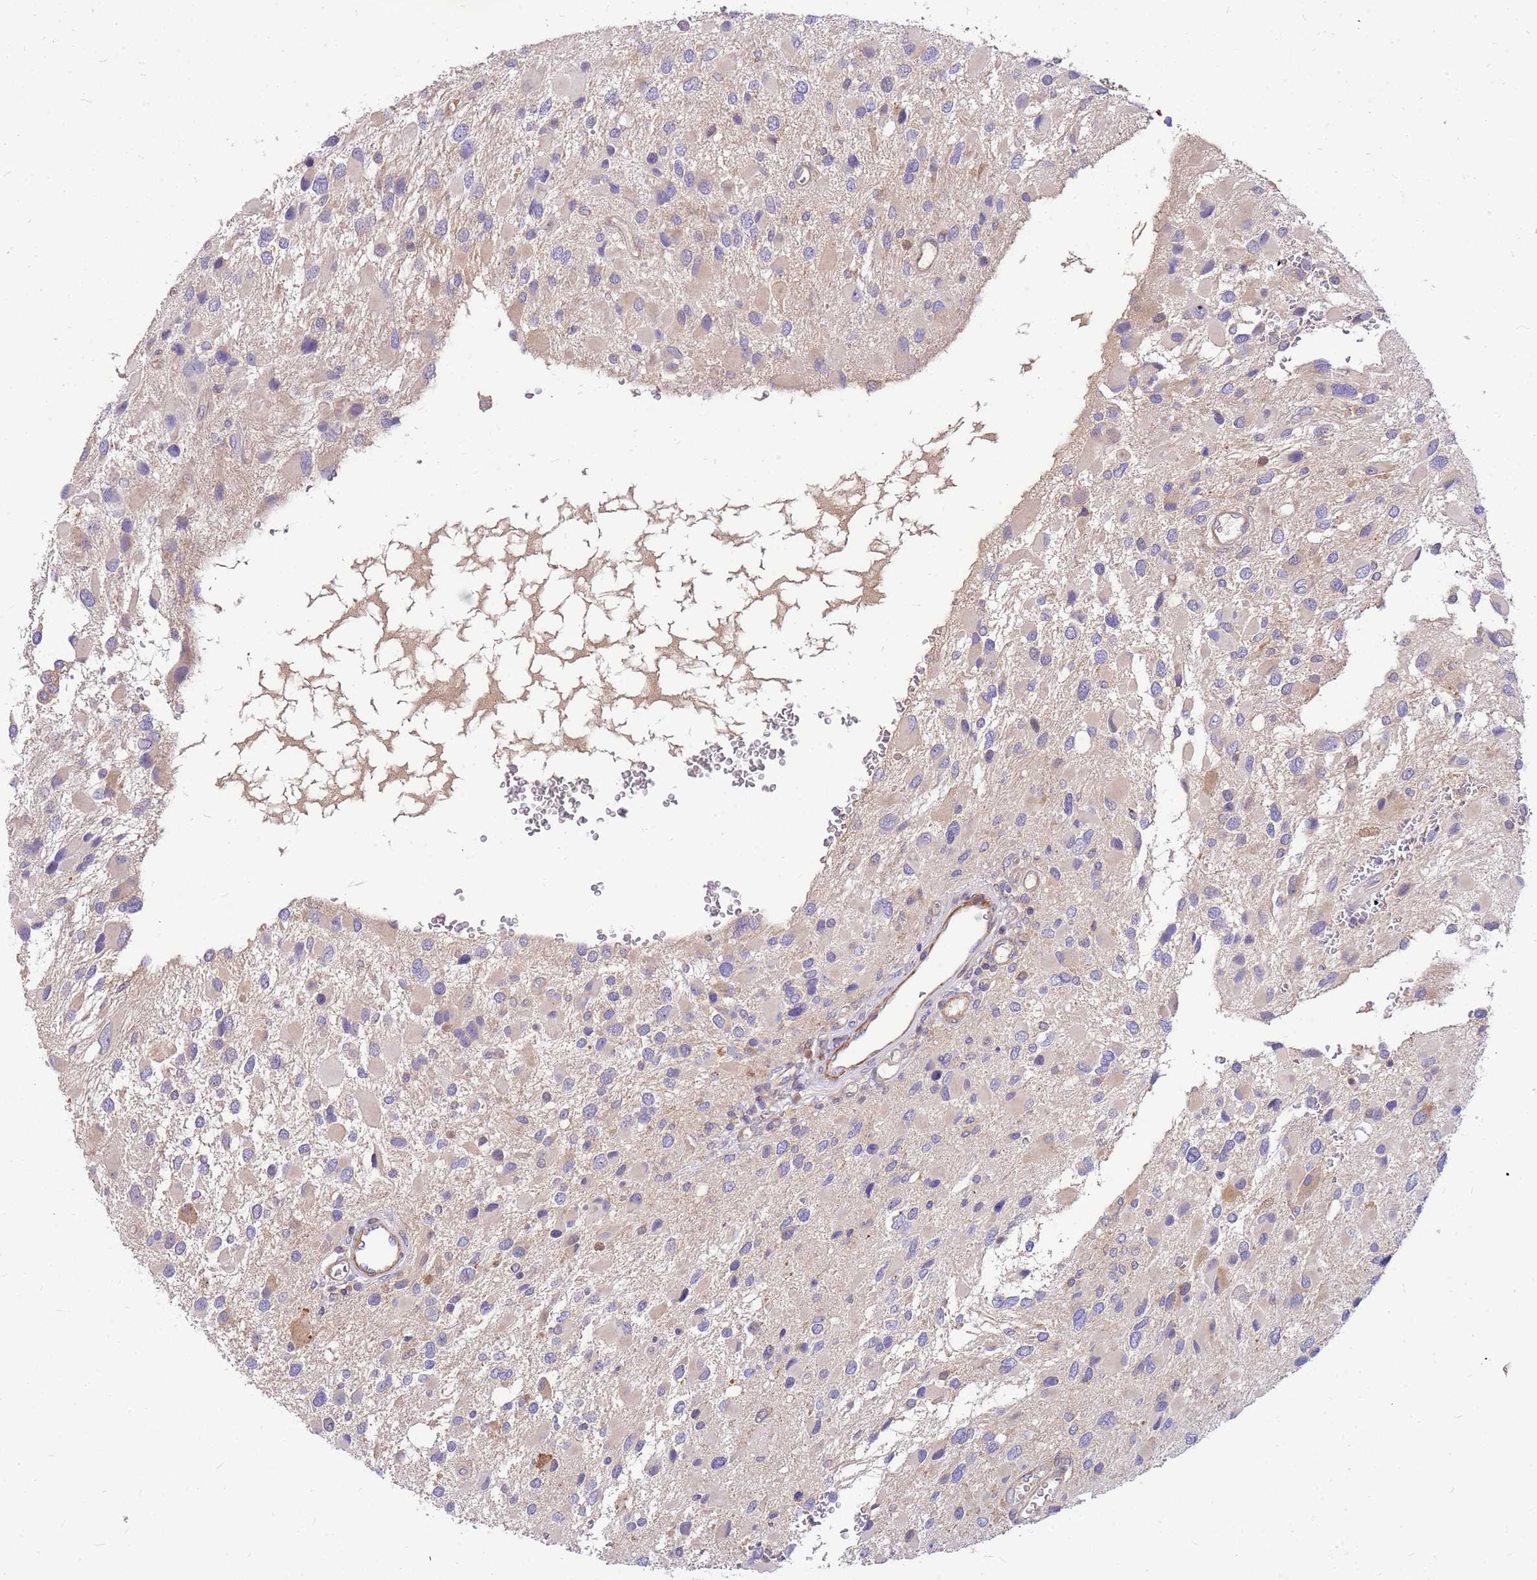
{"staining": {"intensity": "negative", "quantity": "none", "location": "none"}, "tissue": "glioma", "cell_type": "Tumor cells", "image_type": "cancer", "snomed": [{"axis": "morphology", "description": "Glioma, malignant, High grade"}, {"axis": "topography", "description": "Brain"}], "caption": "An immunohistochemistry (IHC) histopathology image of glioma is shown. There is no staining in tumor cells of glioma. (DAB (3,3'-diaminobenzidine) immunohistochemistry (IHC), high magnification).", "gene": "MVD", "patient": {"sex": "male", "age": 53}}